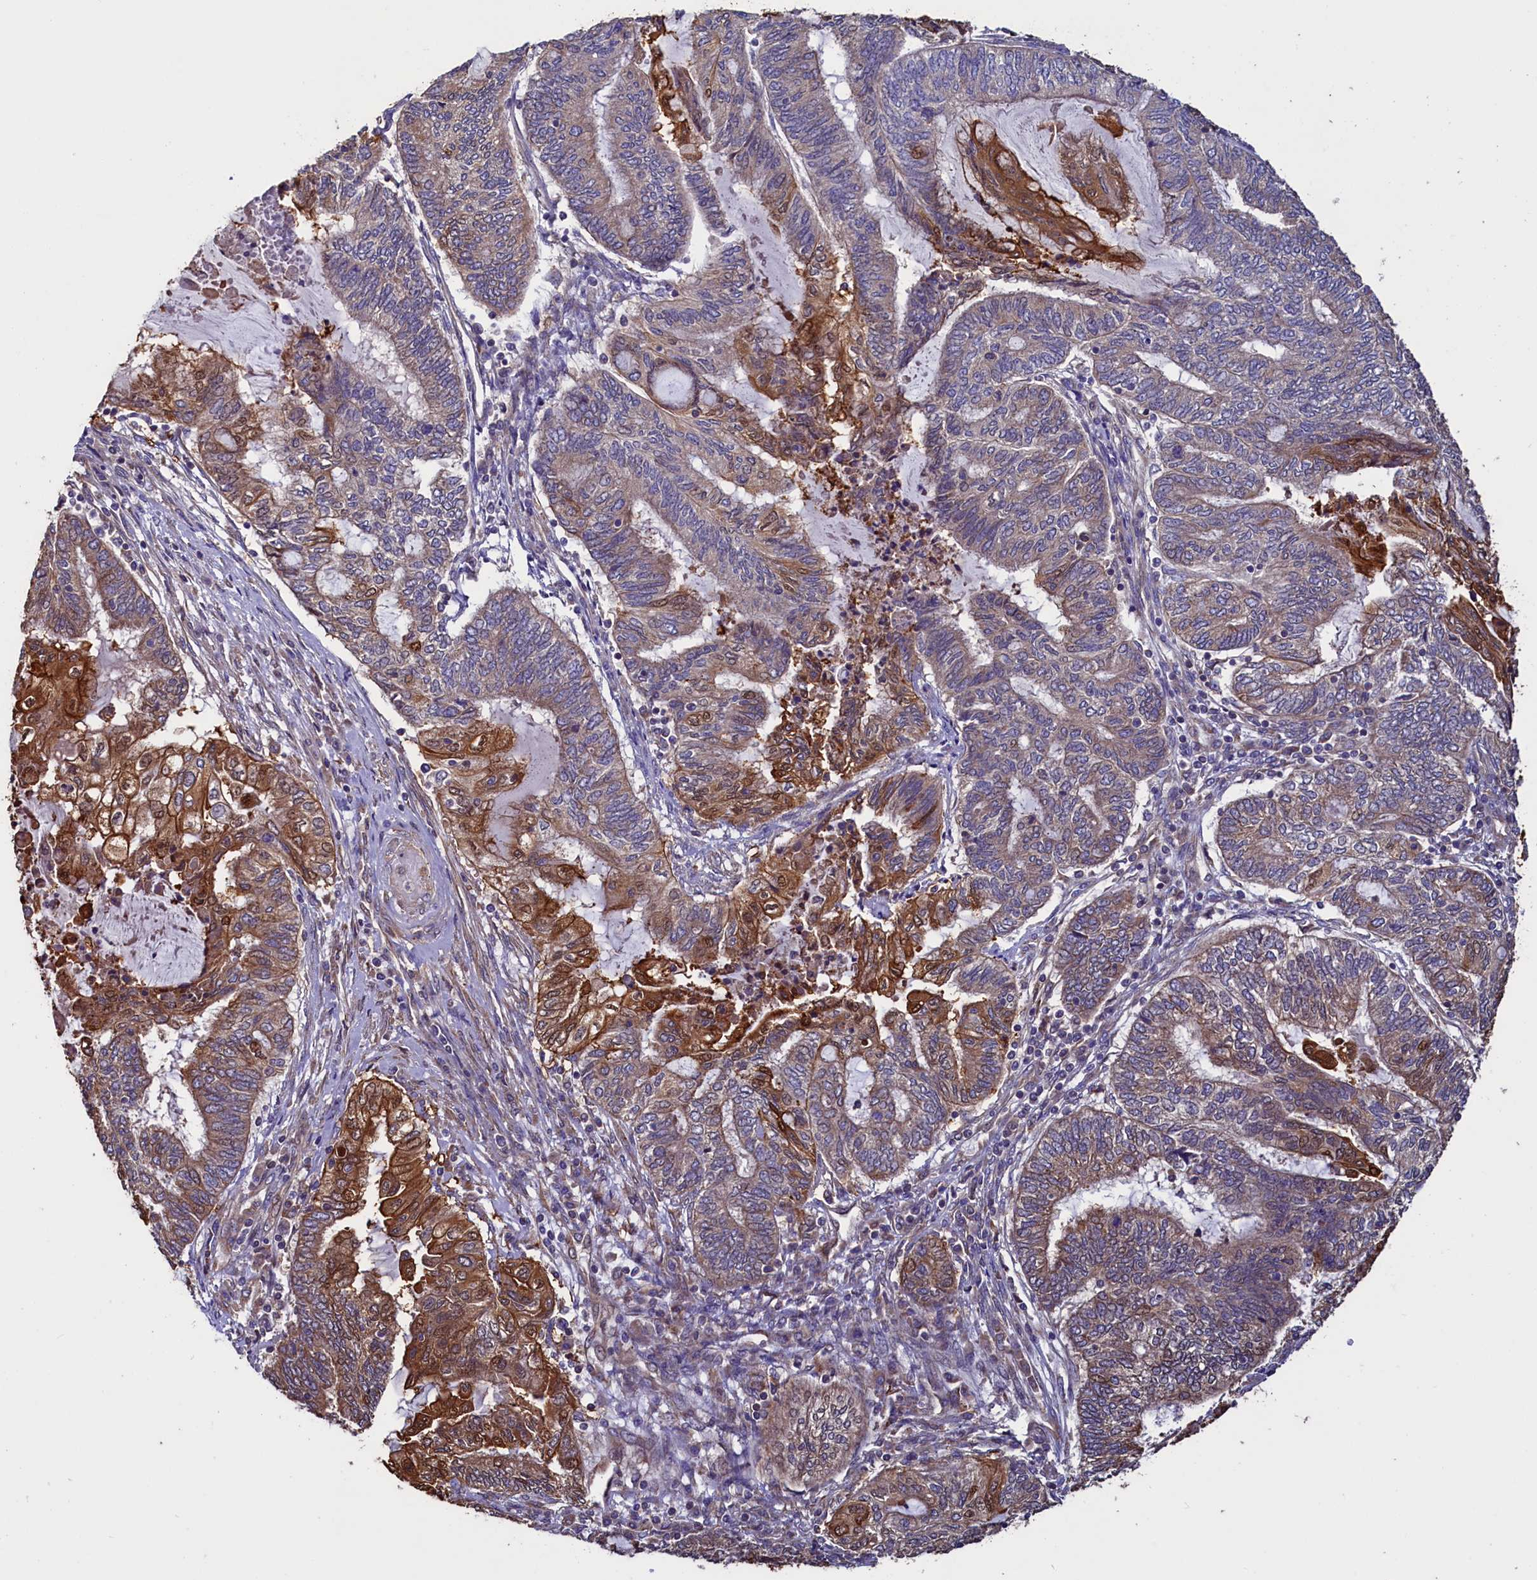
{"staining": {"intensity": "strong", "quantity": "<25%", "location": "cytoplasmic/membranous"}, "tissue": "endometrial cancer", "cell_type": "Tumor cells", "image_type": "cancer", "snomed": [{"axis": "morphology", "description": "Adenocarcinoma, NOS"}, {"axis": "topography", "description": "Uterus"}, {"axis": "topography", "description": "Endometrium"}], "caption": "Human adenocarcinoma (endometrial) stained for a protein (brown) demonstrates strong cytoplasmic/membranous positive staining in about <25% of tumor cells.", "gene": "ATXN2L", "patient": {"sex": "female", "age": 70}}